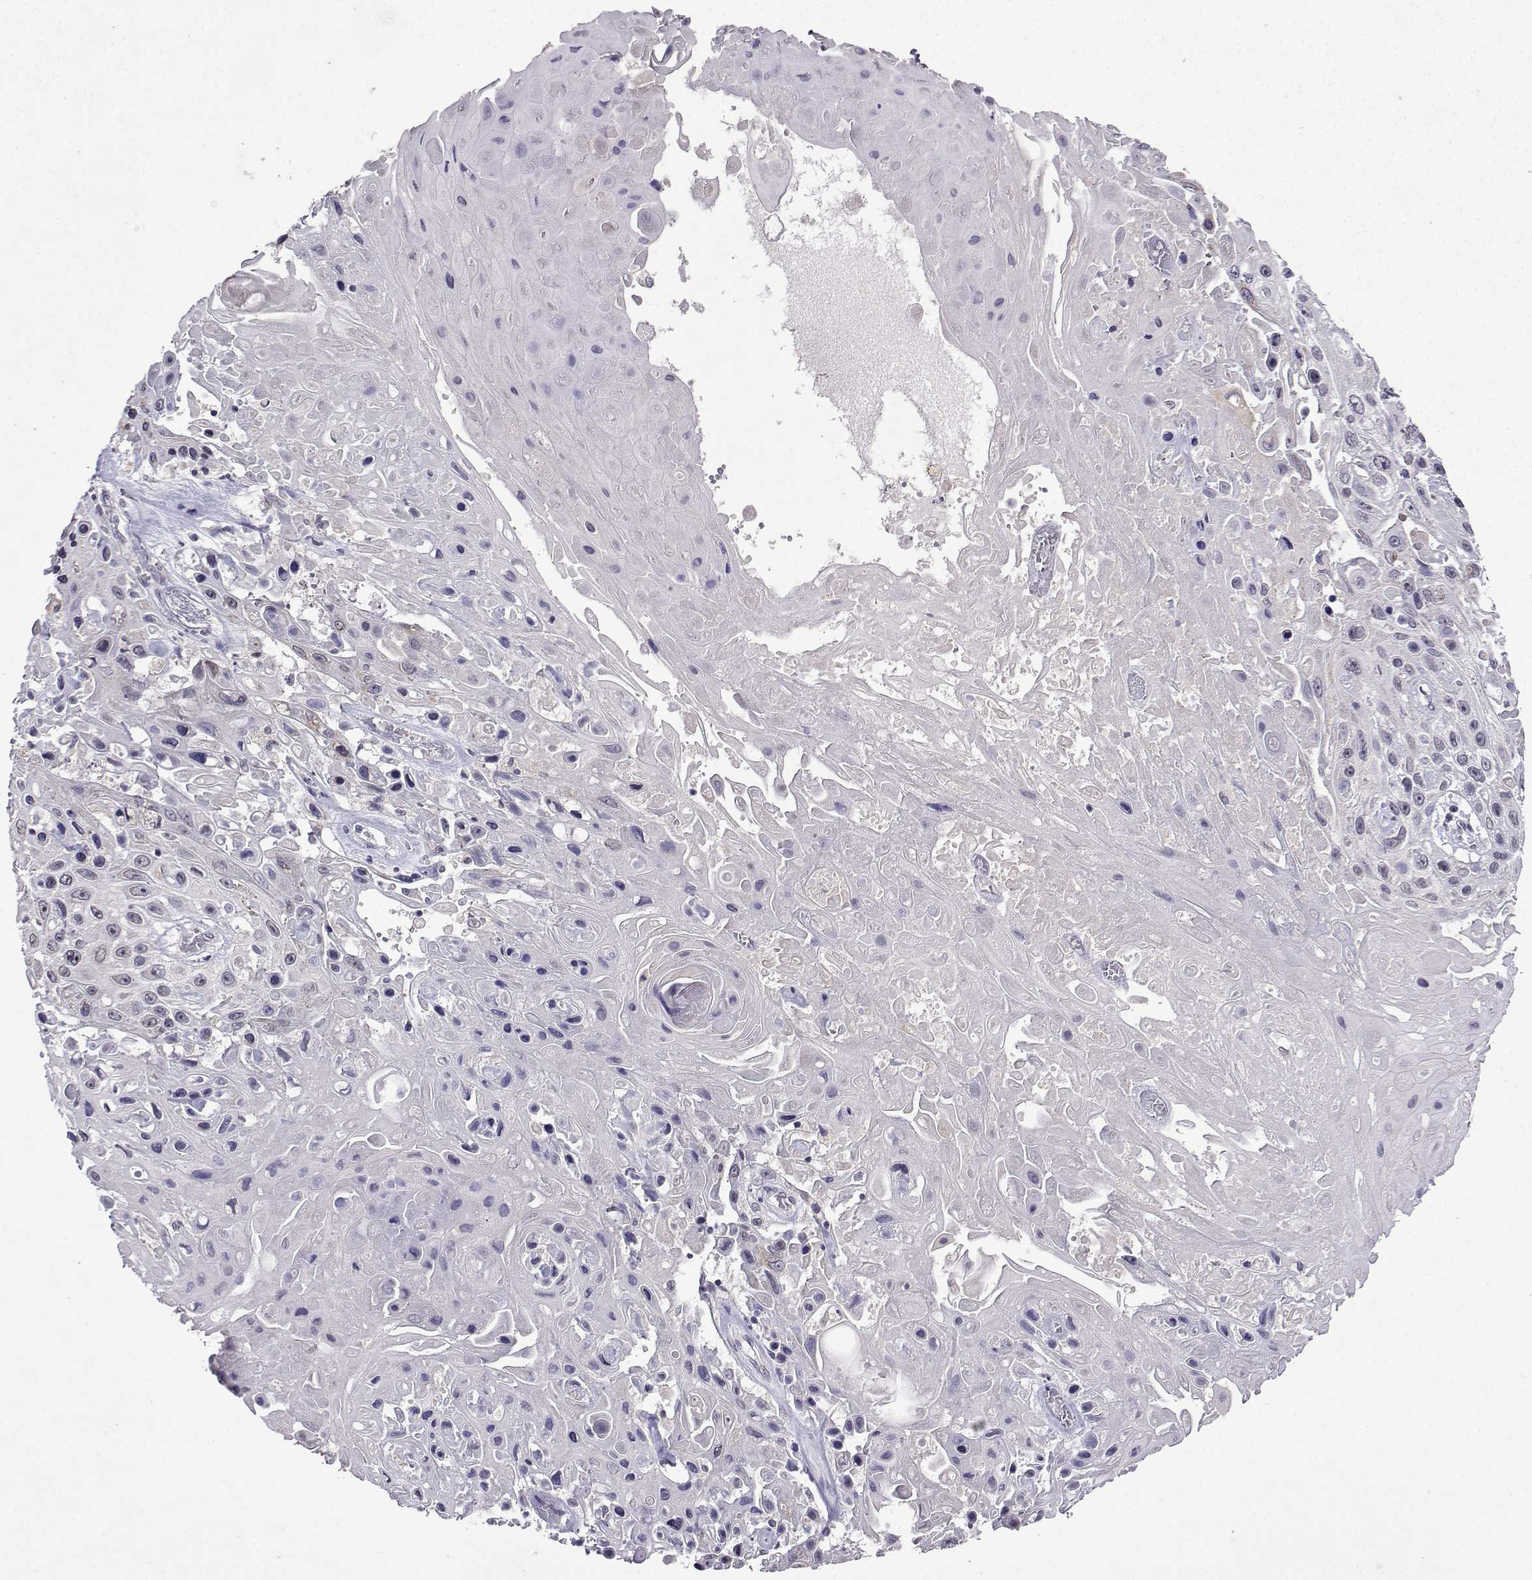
{"staining": {"intensity": "negative", "quantity": "none", "location": "none"}, "tissue": "skin cancer", "cell_type": "Tumor cells", "image_type": "cancer", "snomed": [{"axis": "morphology", "description": "Squamous cell carcinoma, NOS"}, {"axis": "topography", "description": "Skin"}], "caption": "Immunohistochemistry micrograph of neoplastic tissue: human skin cancer stained with DAB (3,3'-diaminobenzidine) demonstrates no significant protein expression in tumor cells. (Stains: DAB (3,3'-diaminobenzidine) IHC with hematoxylin counter stain, Microscopy: brightfield microscopy at high magnification).", "gene": "CCL28", "patient": {"sex": "male", "age": 82}}